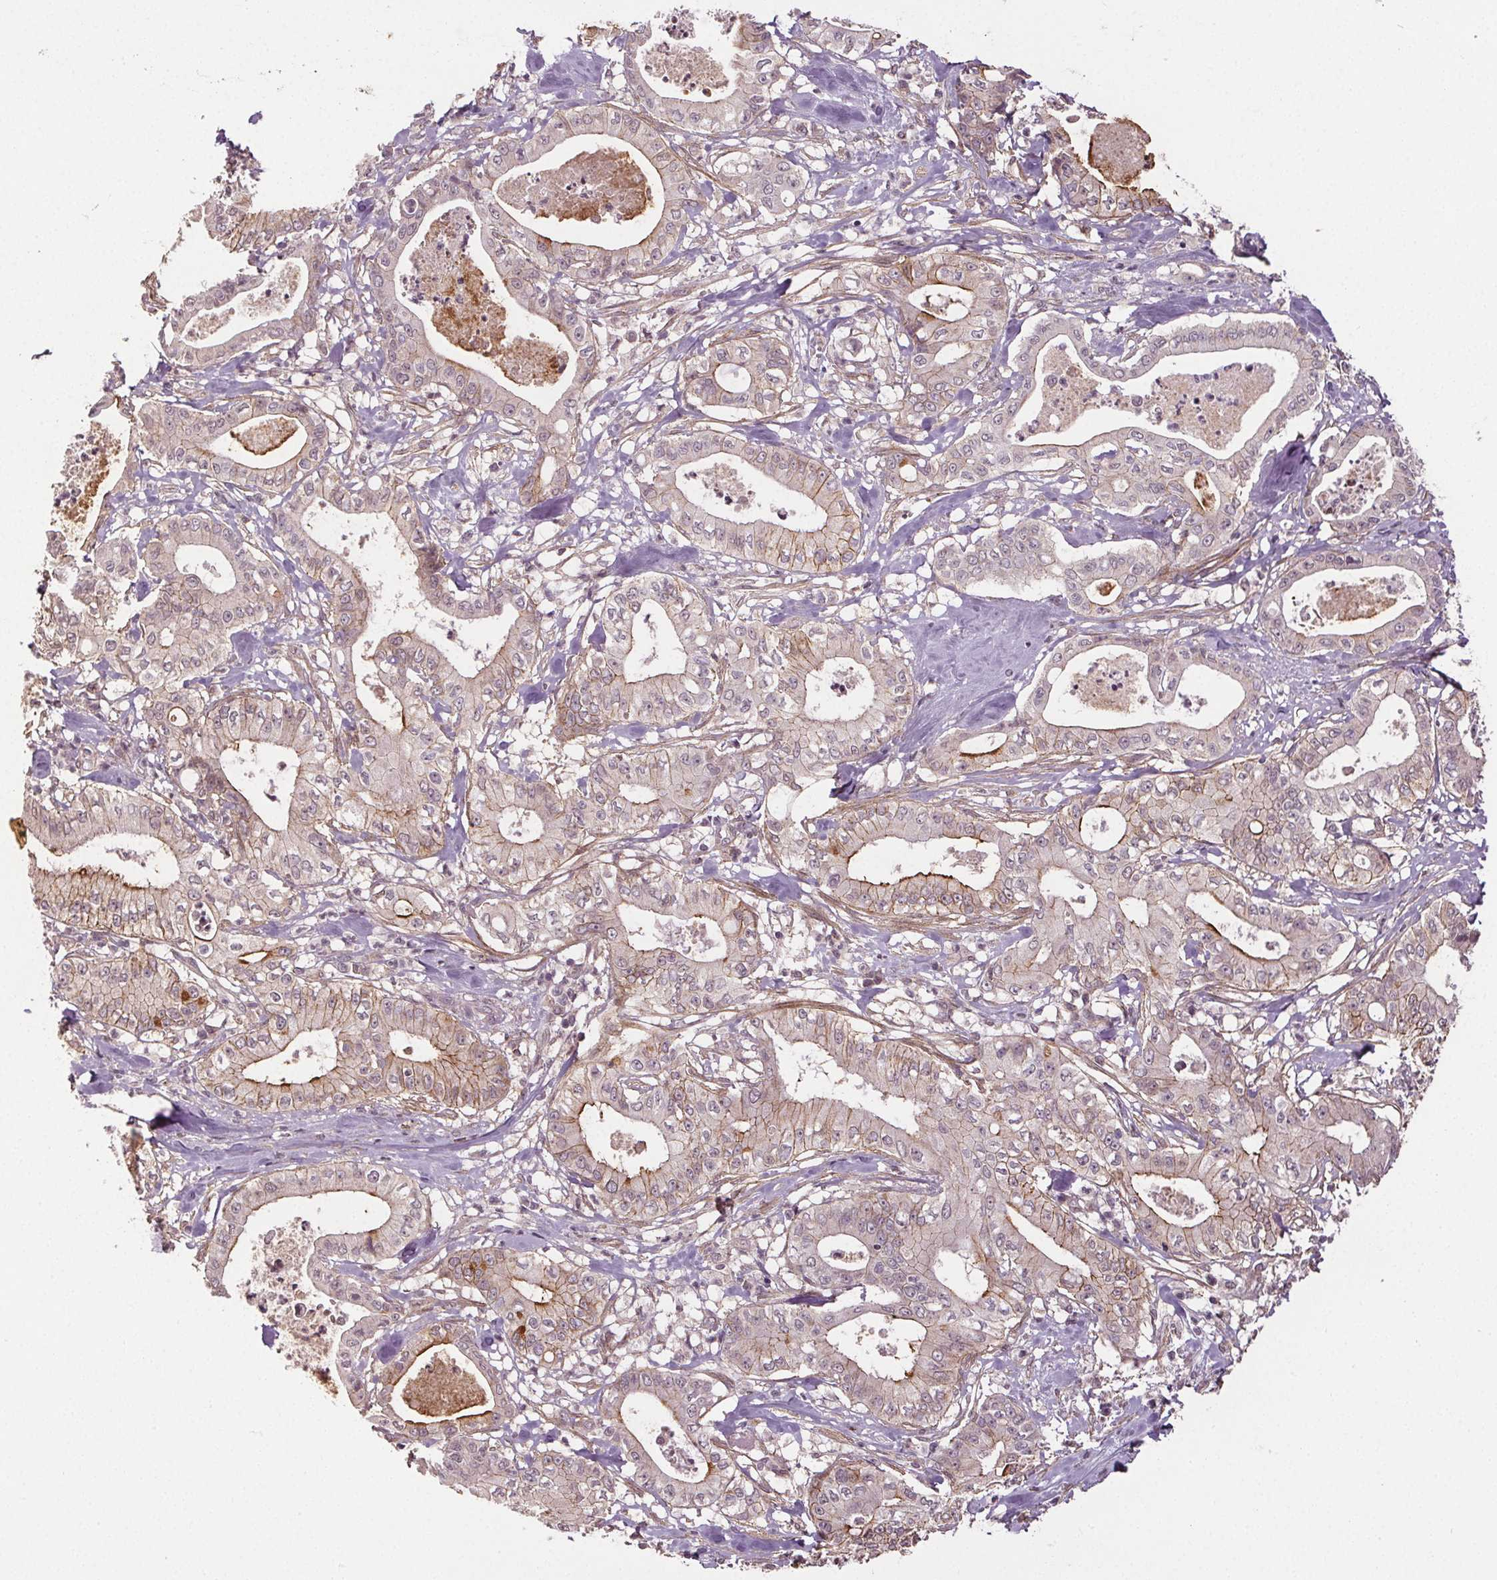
{"staining": {"intensity": "moderate", "quantity": "25%-75%", "location": "cytoplasmic/membranous"}, "tissue": "pancreatic cancer", "cell_type": "Tumor cells", "image_type": "cancer", "snomed": [{"axis": "morphology", "description": "Adenocarcinoma, NOS"}, {"axis": "topography", "description": "Pancreas"}], "caption": "Moderate cytoplasmic/membranous protein positivity is present in about 25%-75% of tumor cells in pancreatic adenocarcinoma.", "gene": "EPHB3", "patient": {"sex": "male", "age": 71}}